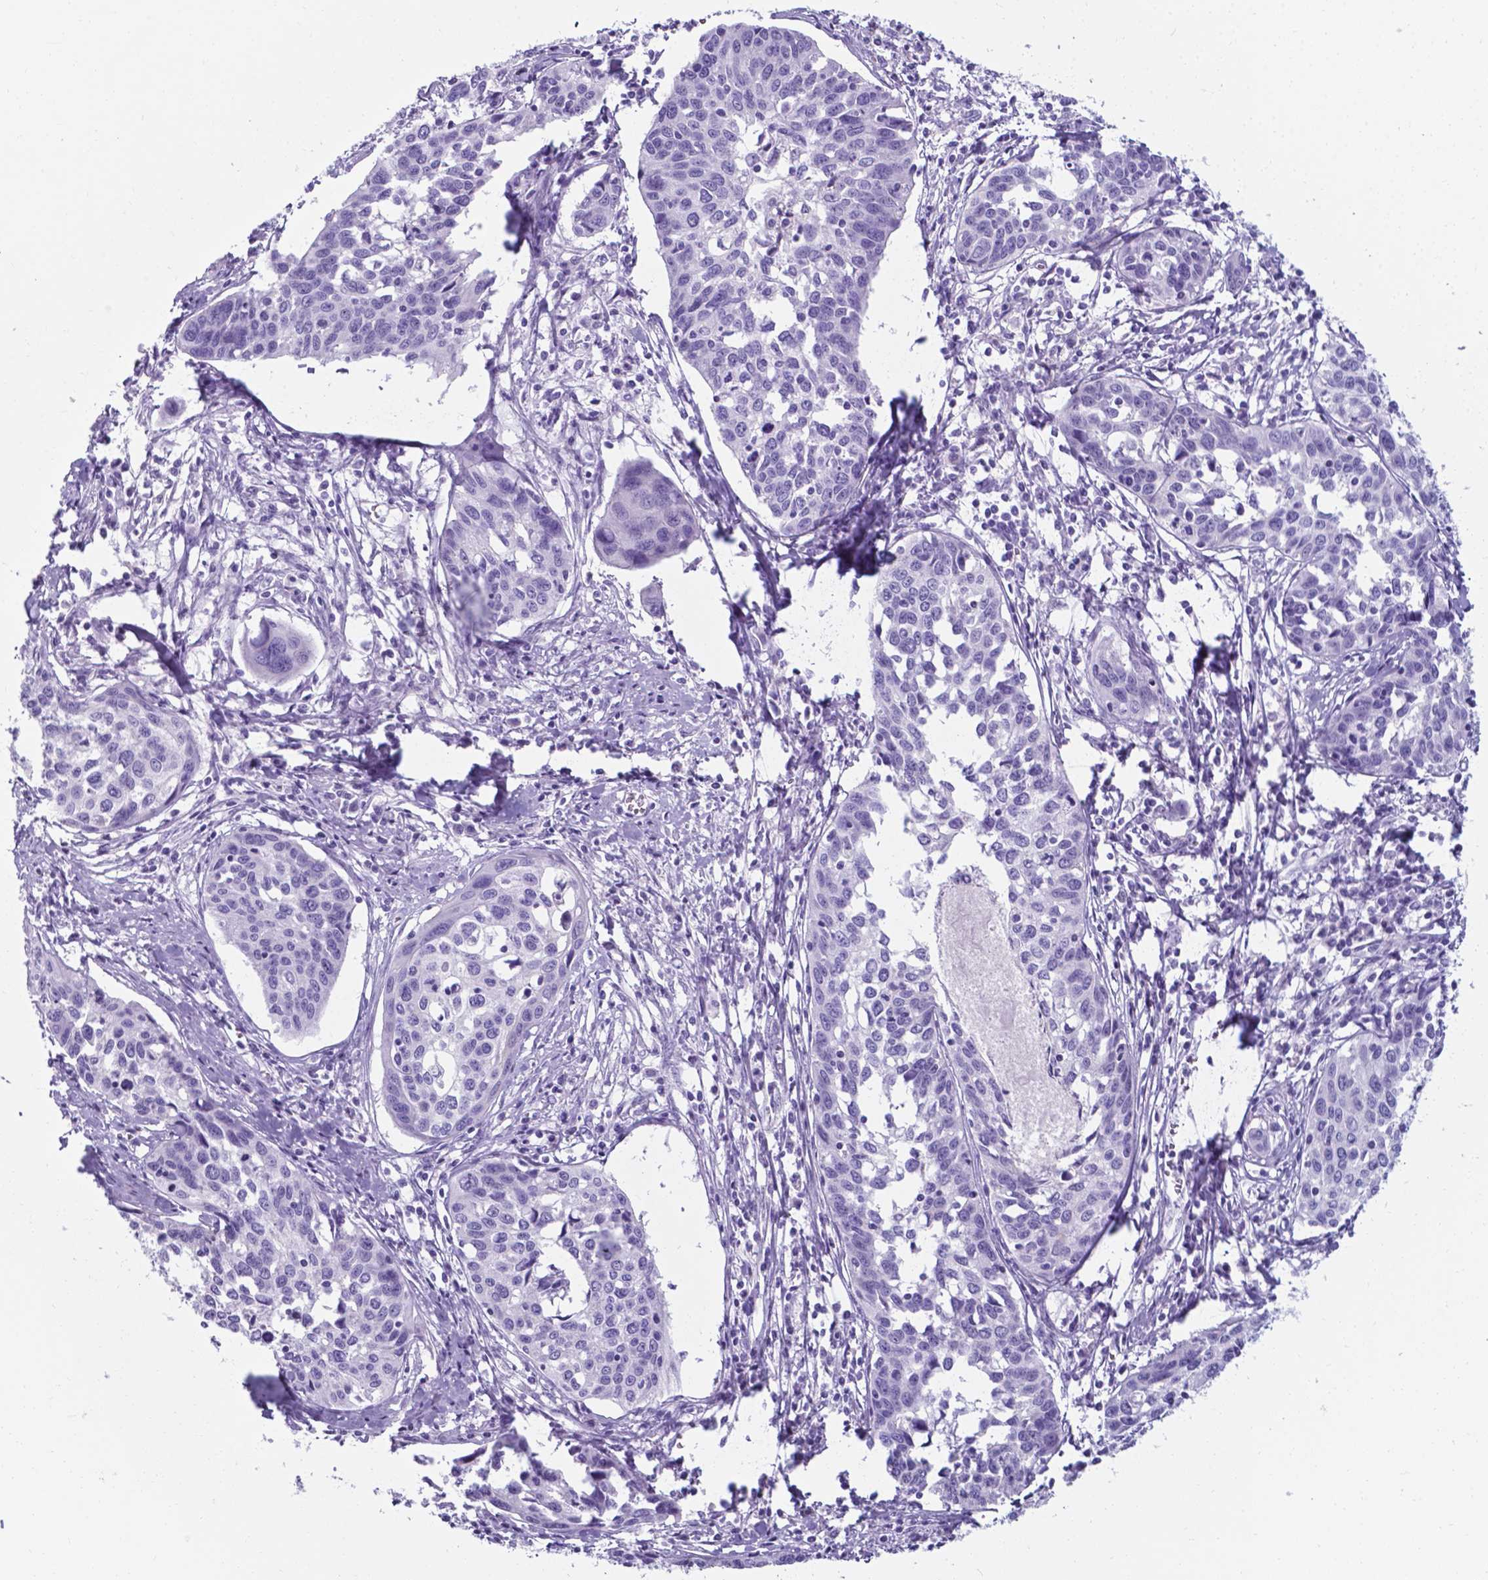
{"staining": {"intensity": "negative", "quantity": "none", "location": "none"}, "tissue": "cervical cancer", "cell_type": "Tumor cells", "image_type": "cancer", "snomed": [{"axis": "morphology", "description": "Squamous cell carcinoma, NOS"}, {"axis": "topography", "description": "Cervix"}], "caption": "There is no significant staining in tumor cells of cervical squamous cell carcinoma.", "gene": "AP5B1", "patient": {"sex": "female", "age": 31}}